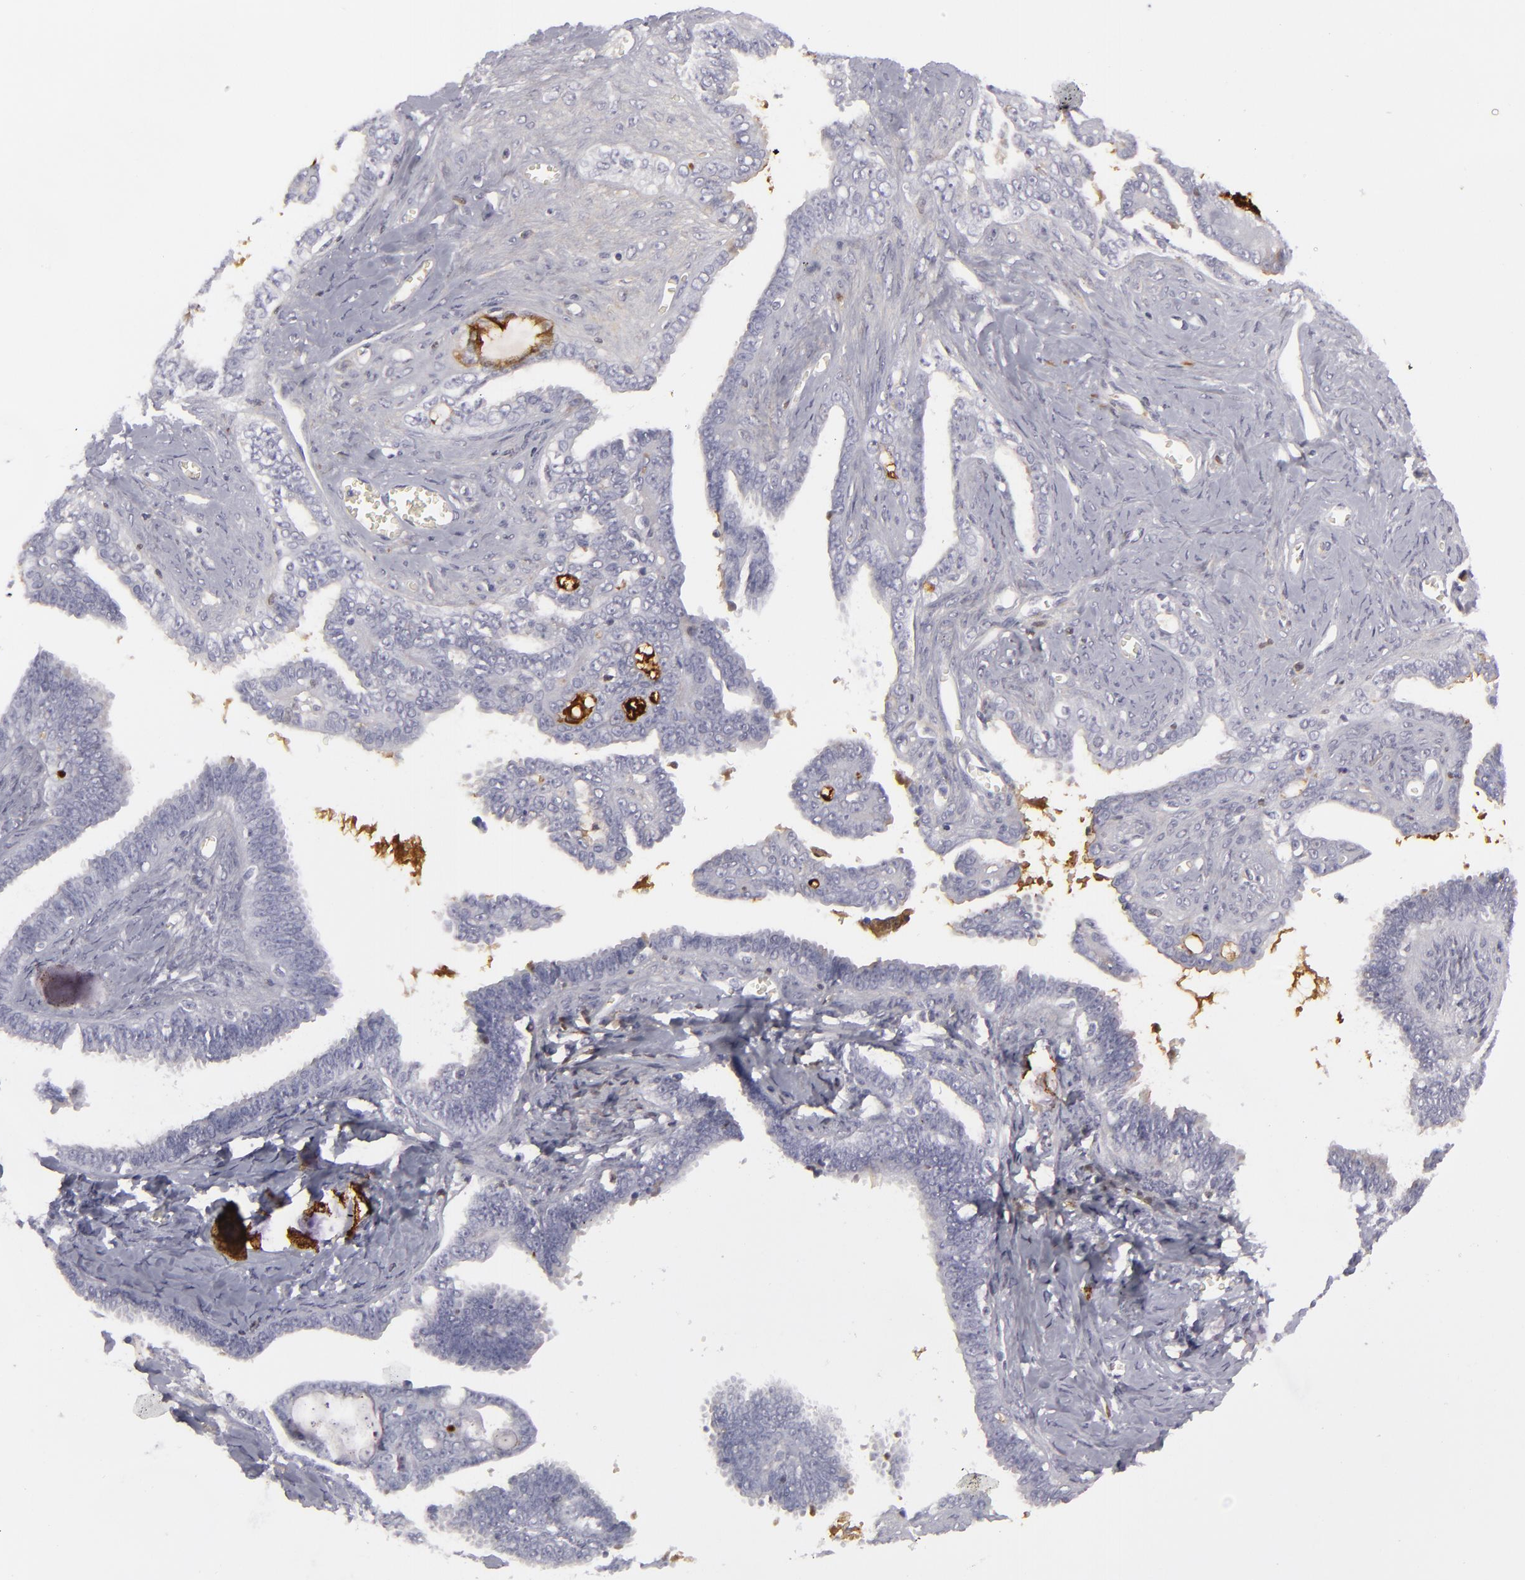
{"staining": {"intensity": "negative", "quantity": "none", "location": "none"}, "tissue": "ovarian cancer", "cell_type": "Tumor cells", "image_type": "cancer", "snomed": [{"axis": "morphology", "description": "Cystadenocarcinoma, serous, NOS"}, {"axis": "topography", "description": "Ovary"}], "caption": "Micrograph shows no protein staining in tumor cells of ovarian cancer (serous cystadenocarcinoma) tissue.", "gene": "C9", "patient": {"sex": "female", "age": 71}}